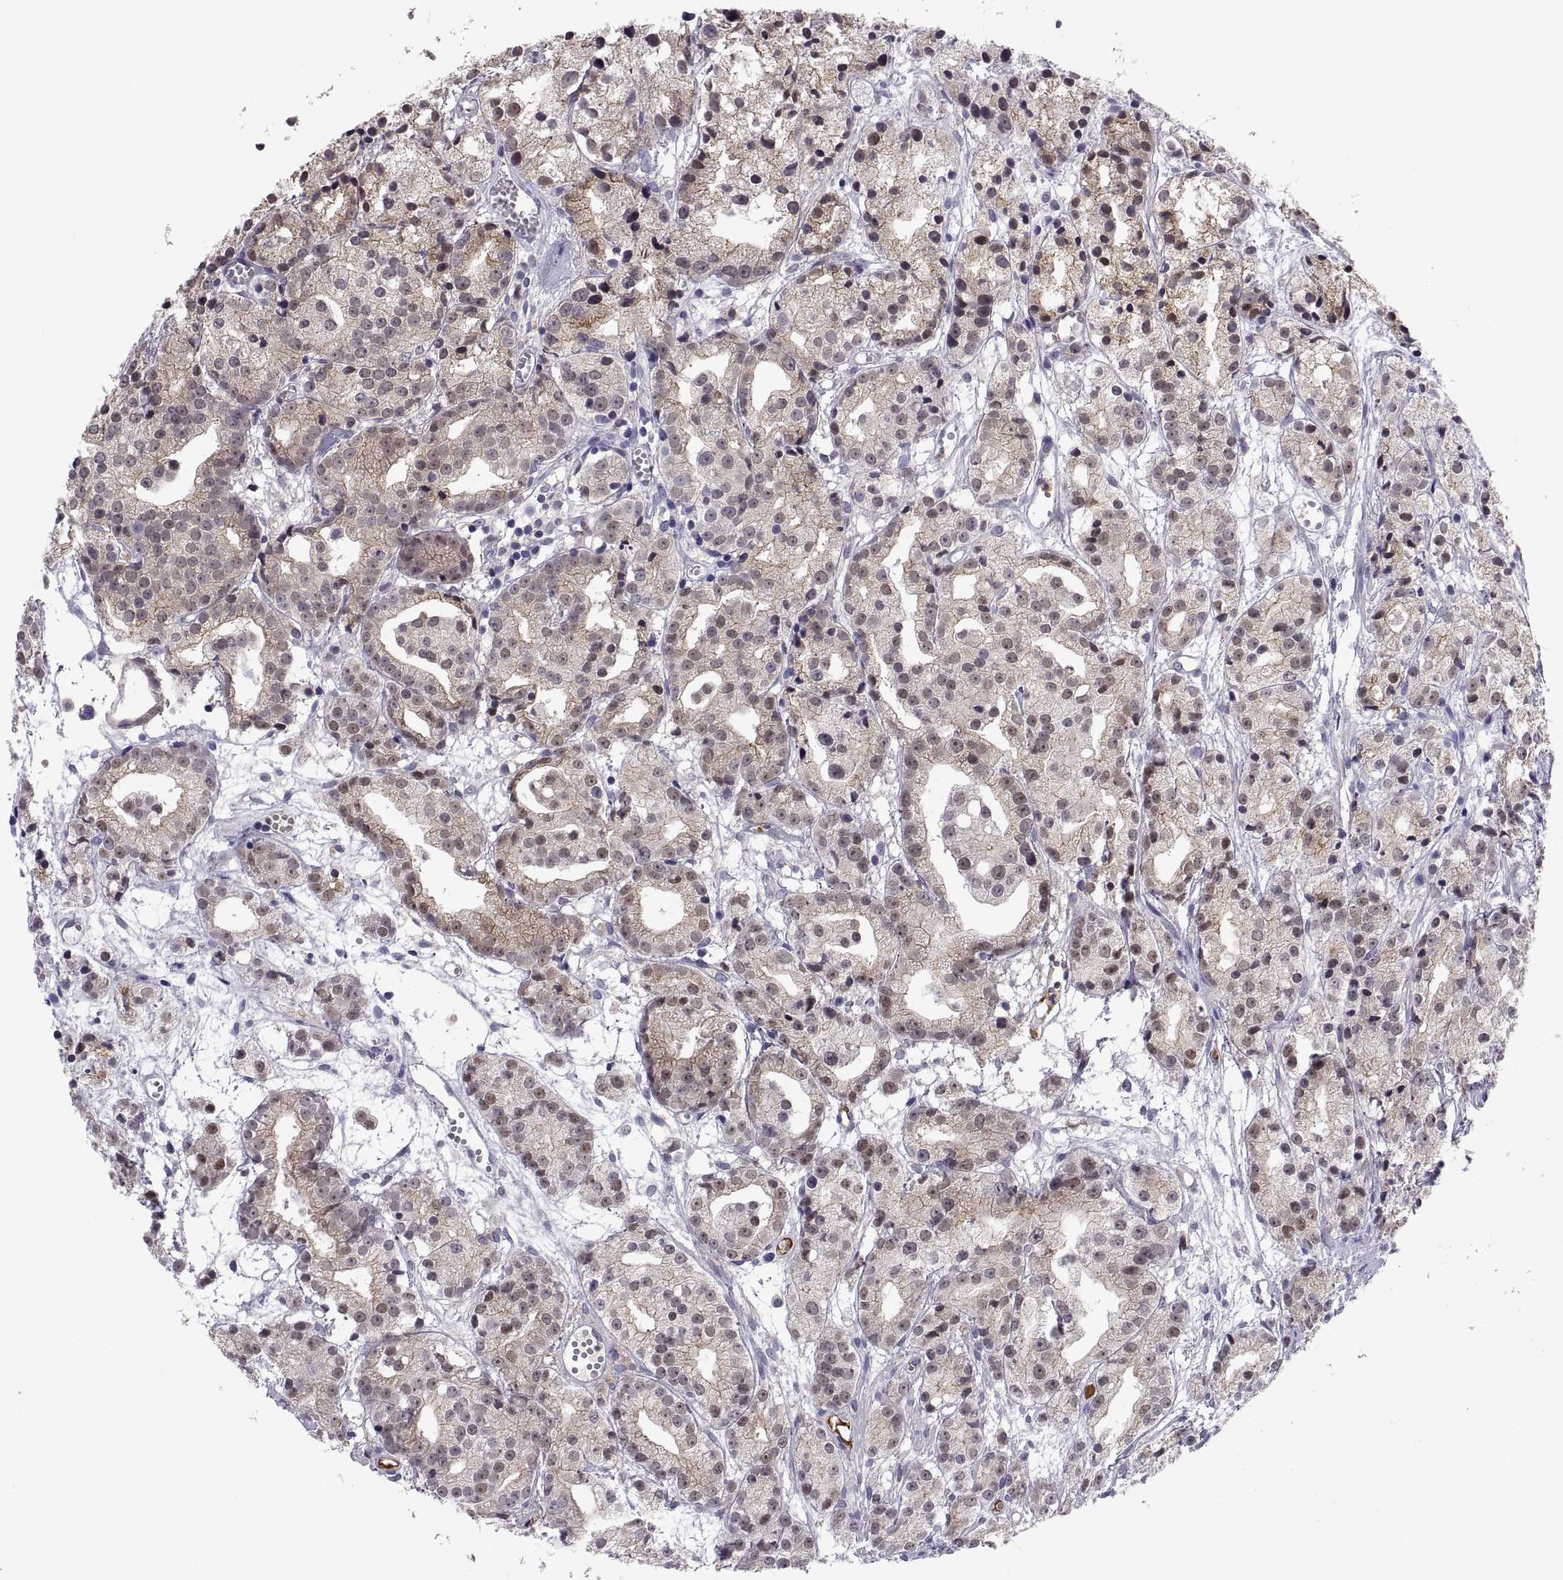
{"staining": {"intensity": "moderate", "quantity": "25%-75%", "location": "cytoplasmic/membranous,nuclear"}, "tissue": "prostate cancer", "cell_type": "Tumor cells", "image_type": "cancer", "snomed": [{"axis": "morphology", "description": "Adenocarcinoma, Medium grade"}, {"axis": "topography", "description": "Prostate"}], "caption": "This micrograph displays immunohistochemistry (IHC) staining of adenocarcinoma (medium-grade) (prostate), with medium moderate cytoplasmic/membranous and nuclear staining in approximately 25%-75% of tumor cells.", "gene": "PKP1", "patient": {"sex": "male", "age": 74}}